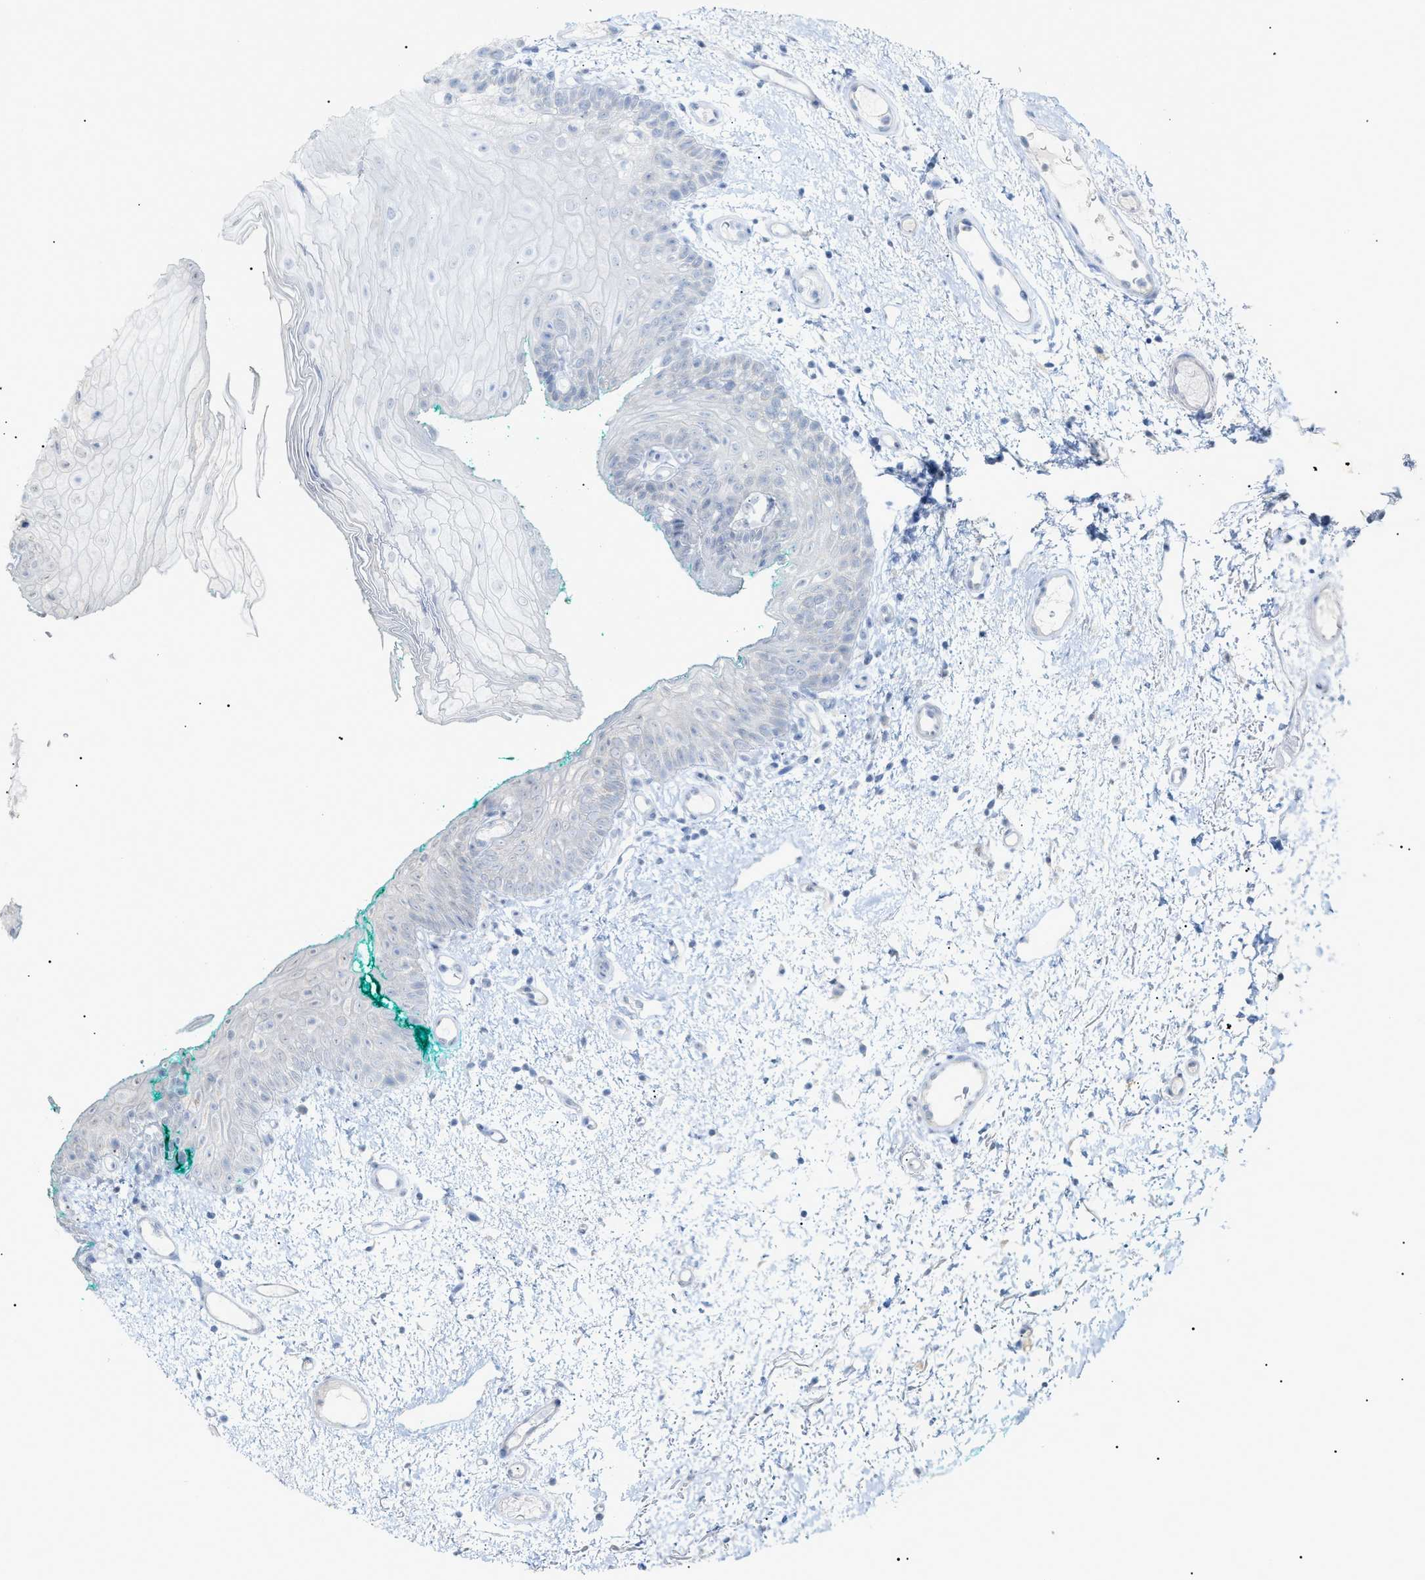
{"staining": {"intensity": "negative", "quantity": "none", "location": "none"}, "tissue": "oral mucosa", "cell_type": "Squamous epithelial cells", "image_type": "normal", "snomed": [{"axis": "morphology", "description": "Normal tissue, NOS"}, {"axis": "morphology", "description": "Squamous cell carcinoma, NOS"}, {"axis": "topography", "description": "Oral tissue"}, {"axis": "topography", "description": "Salivary gland"}, {"axis": "topography", "description": "Head-Neck"}], "caption": "High power microscopy photomicrograph of an IHC photomicrograph of normal oral mucosa, revealing no significant positivity in squamous epithelial cells. (DAB IHC visualized using brightfield microscopy, high magnification).", "gene": "SLC25A31", "patient": {"sex": "female", "age": 62}}